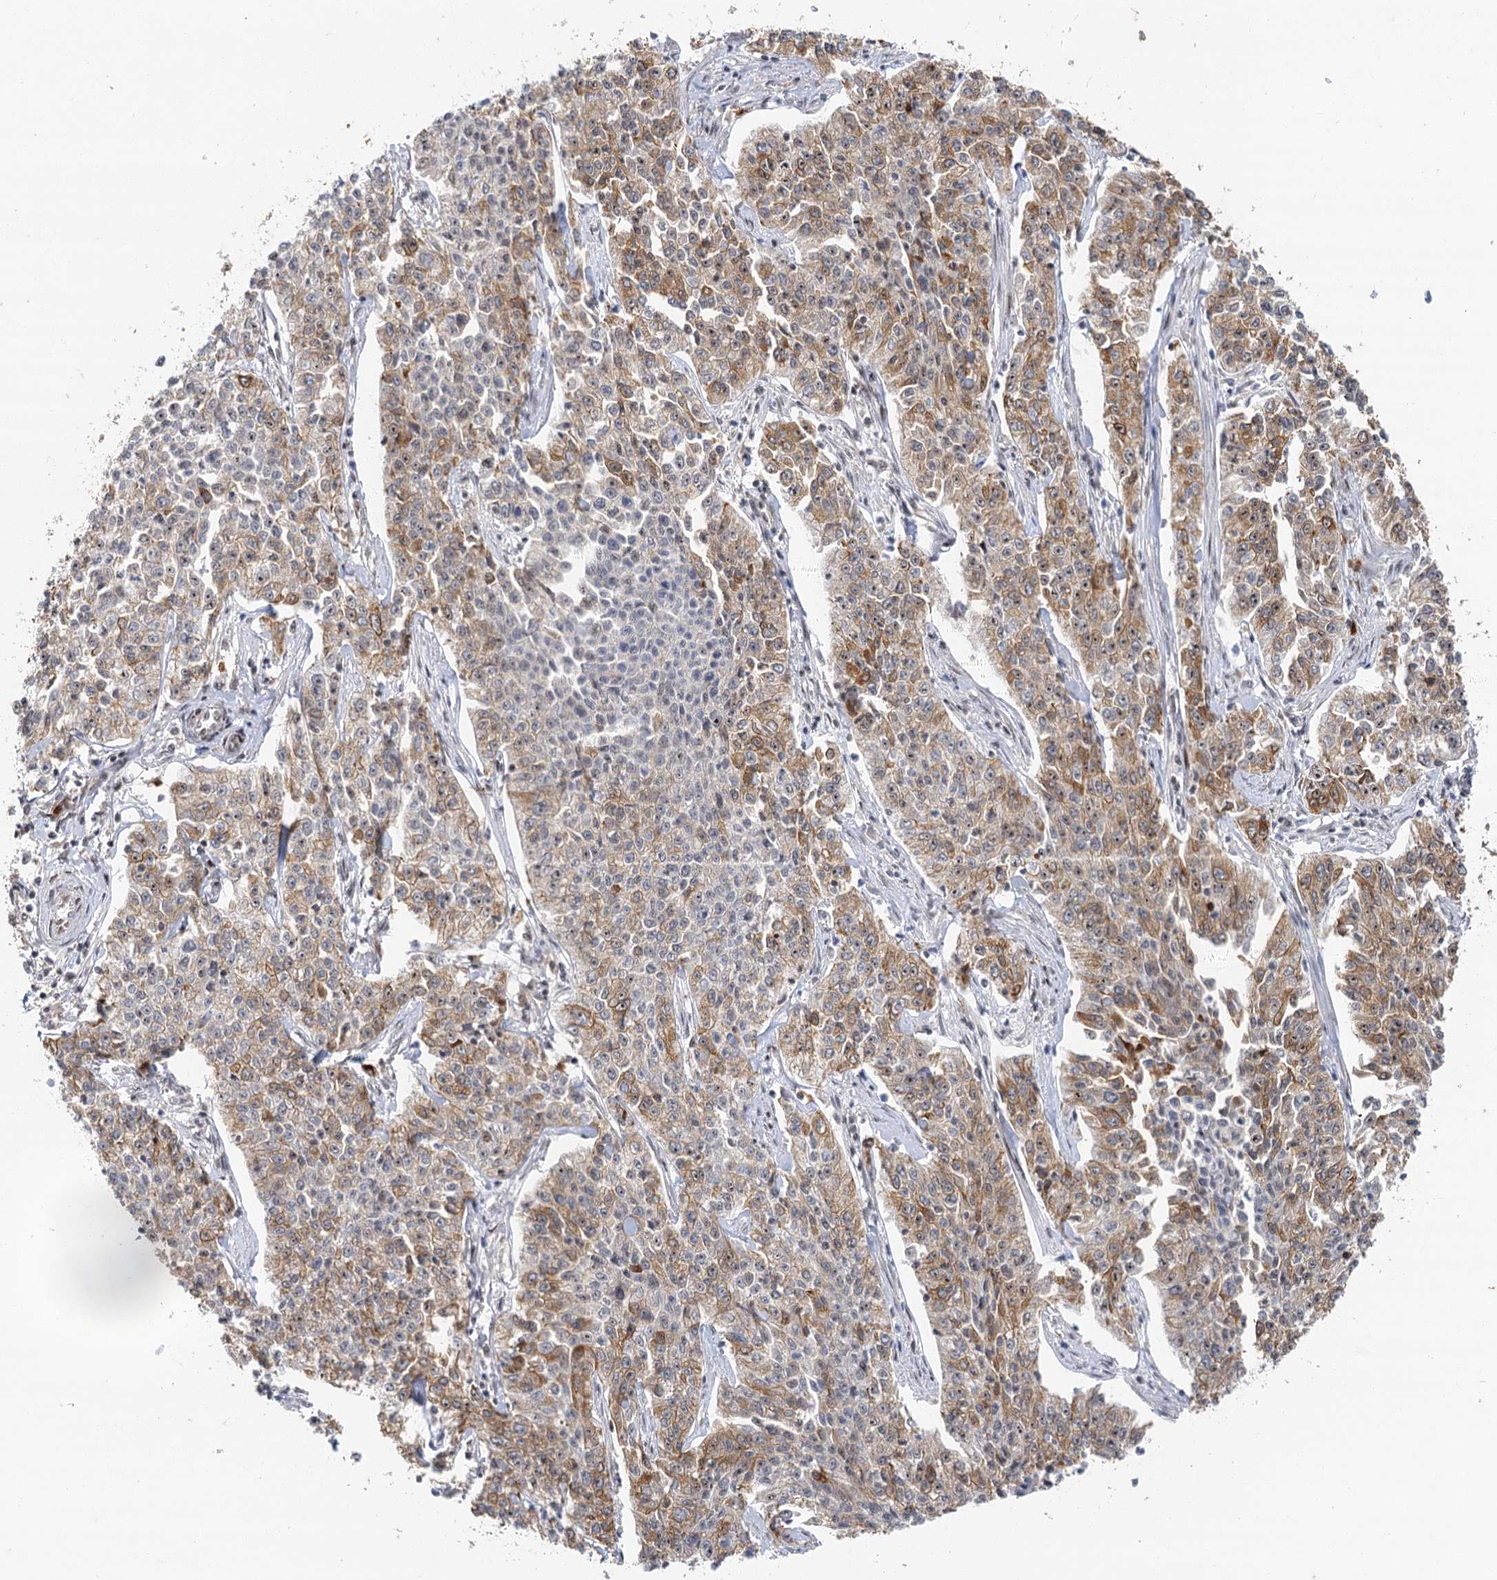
{"staining": {"intensity": "moderate", "quantity": "25%-75%", "location": "cytoplasmic/membranous,nuclear"}, "tissue": "cervical cancer", "cell_type": "Tumor cells", "image_type": "cancer", "snomed": [{"axis": "morphology", "description": "Squamous cell carcinoma, NOS"}, {"axis": "topography", "description": "Cervix"}], "caption": "Tumor cells reveal medium levels of moderate cytoplasmic/membranous and nuclear staining in about 25%-75% of cells in human squamous cell carcinoma (cervical).", "gene": "IL11RA", "patient": {"sex": "female", "age": 35}}